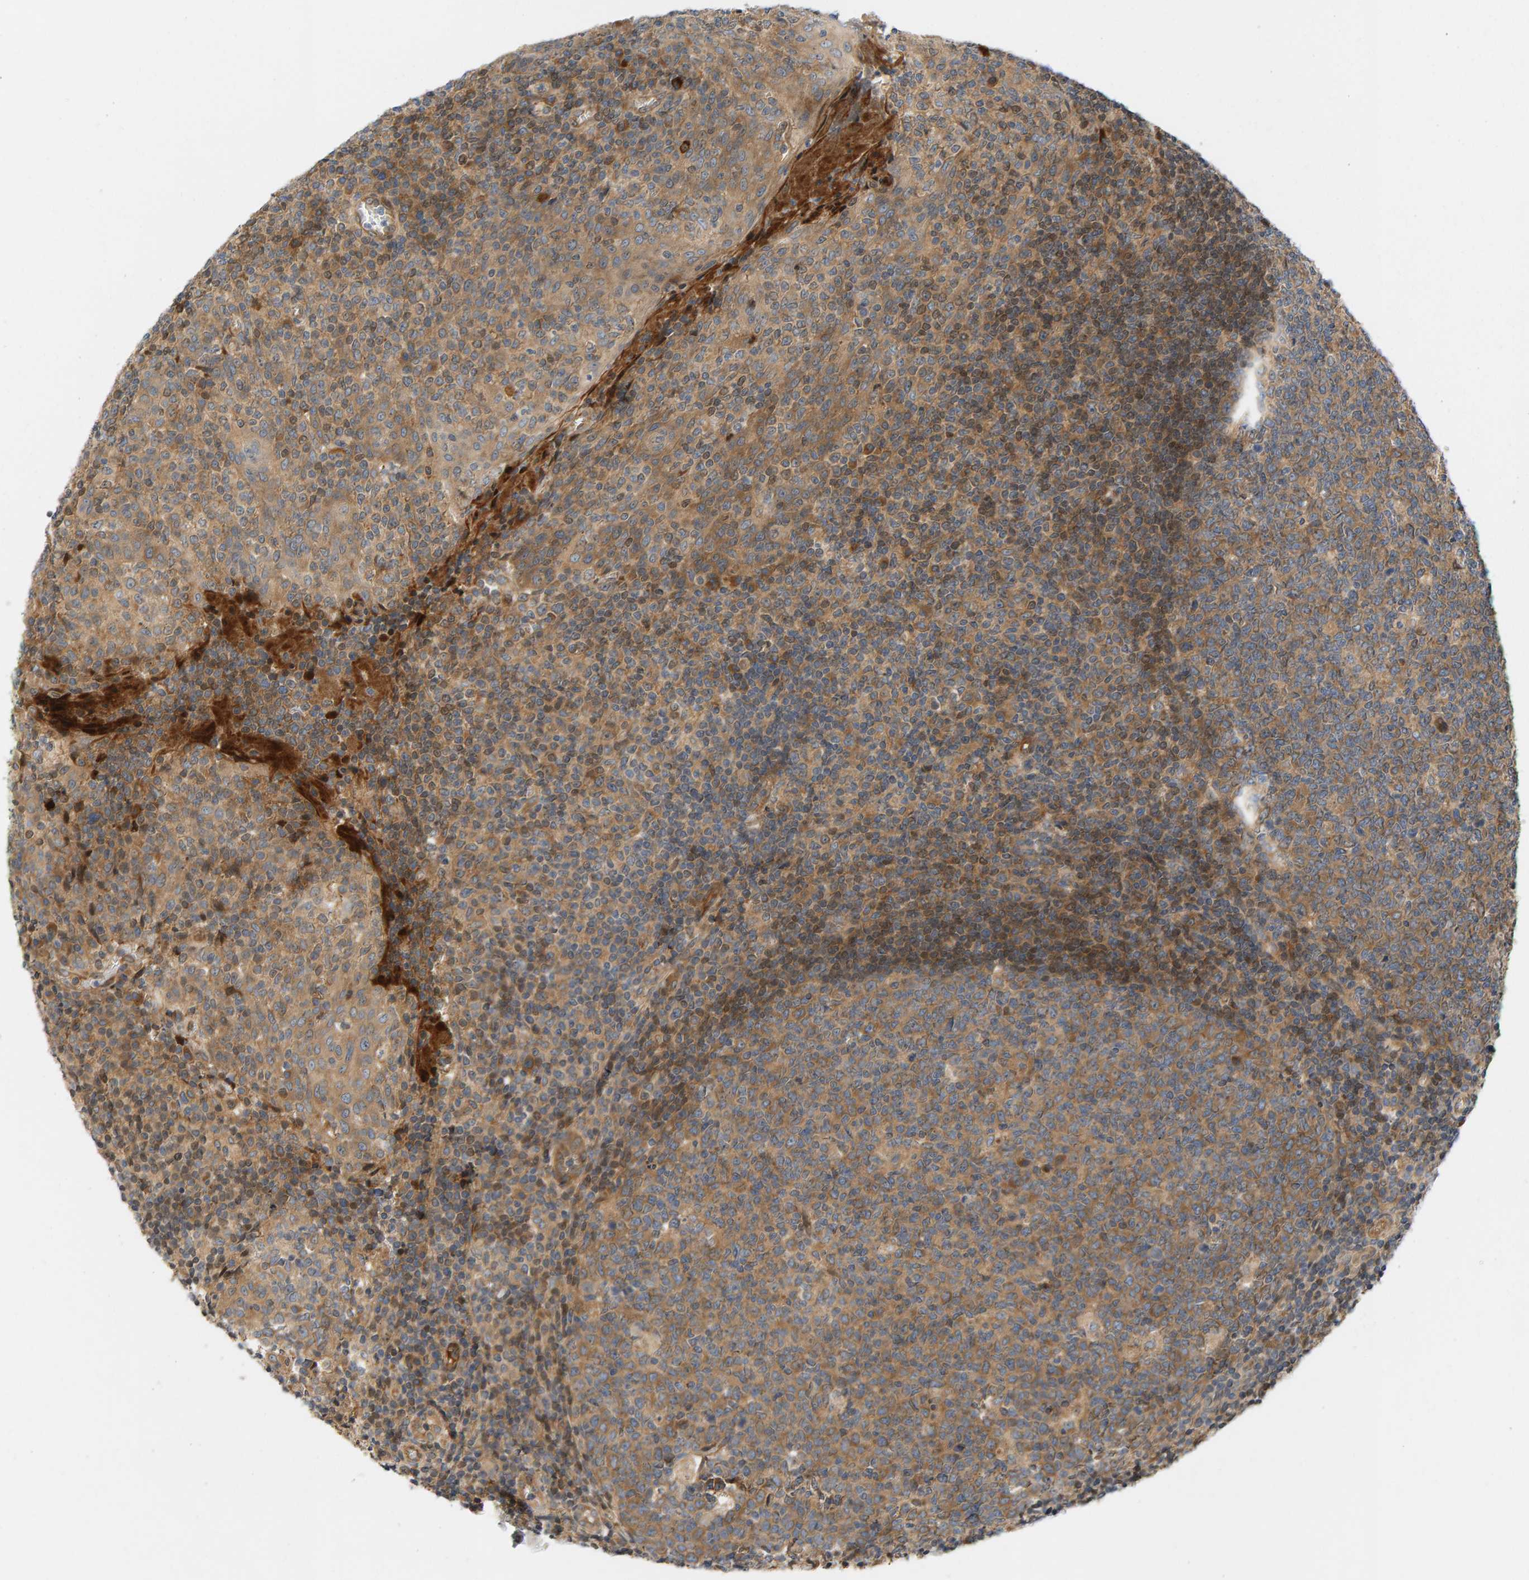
{"staining": {"intensity": "moderate", "quantity": ">75%", "location": "cytoplasmic/membranous"}, "tissue": "tonsil", "cell_type": "Germinal center cells", "image_type": "normal", "snomed": [{"axis": "morphology", "description": "Normal tissue, NOS"}, {"axis": "topography", "description": "Tonsil"}], "caption": "Normal tonsil demonstrates moderate cytoplasmic/membranous staining in about >75% of germinal center cells (Brightfield microscopy of DAB IHC at high magnification)..", "gene": "BAHCC1", "patient": {"sex": "female", "age": 19}}